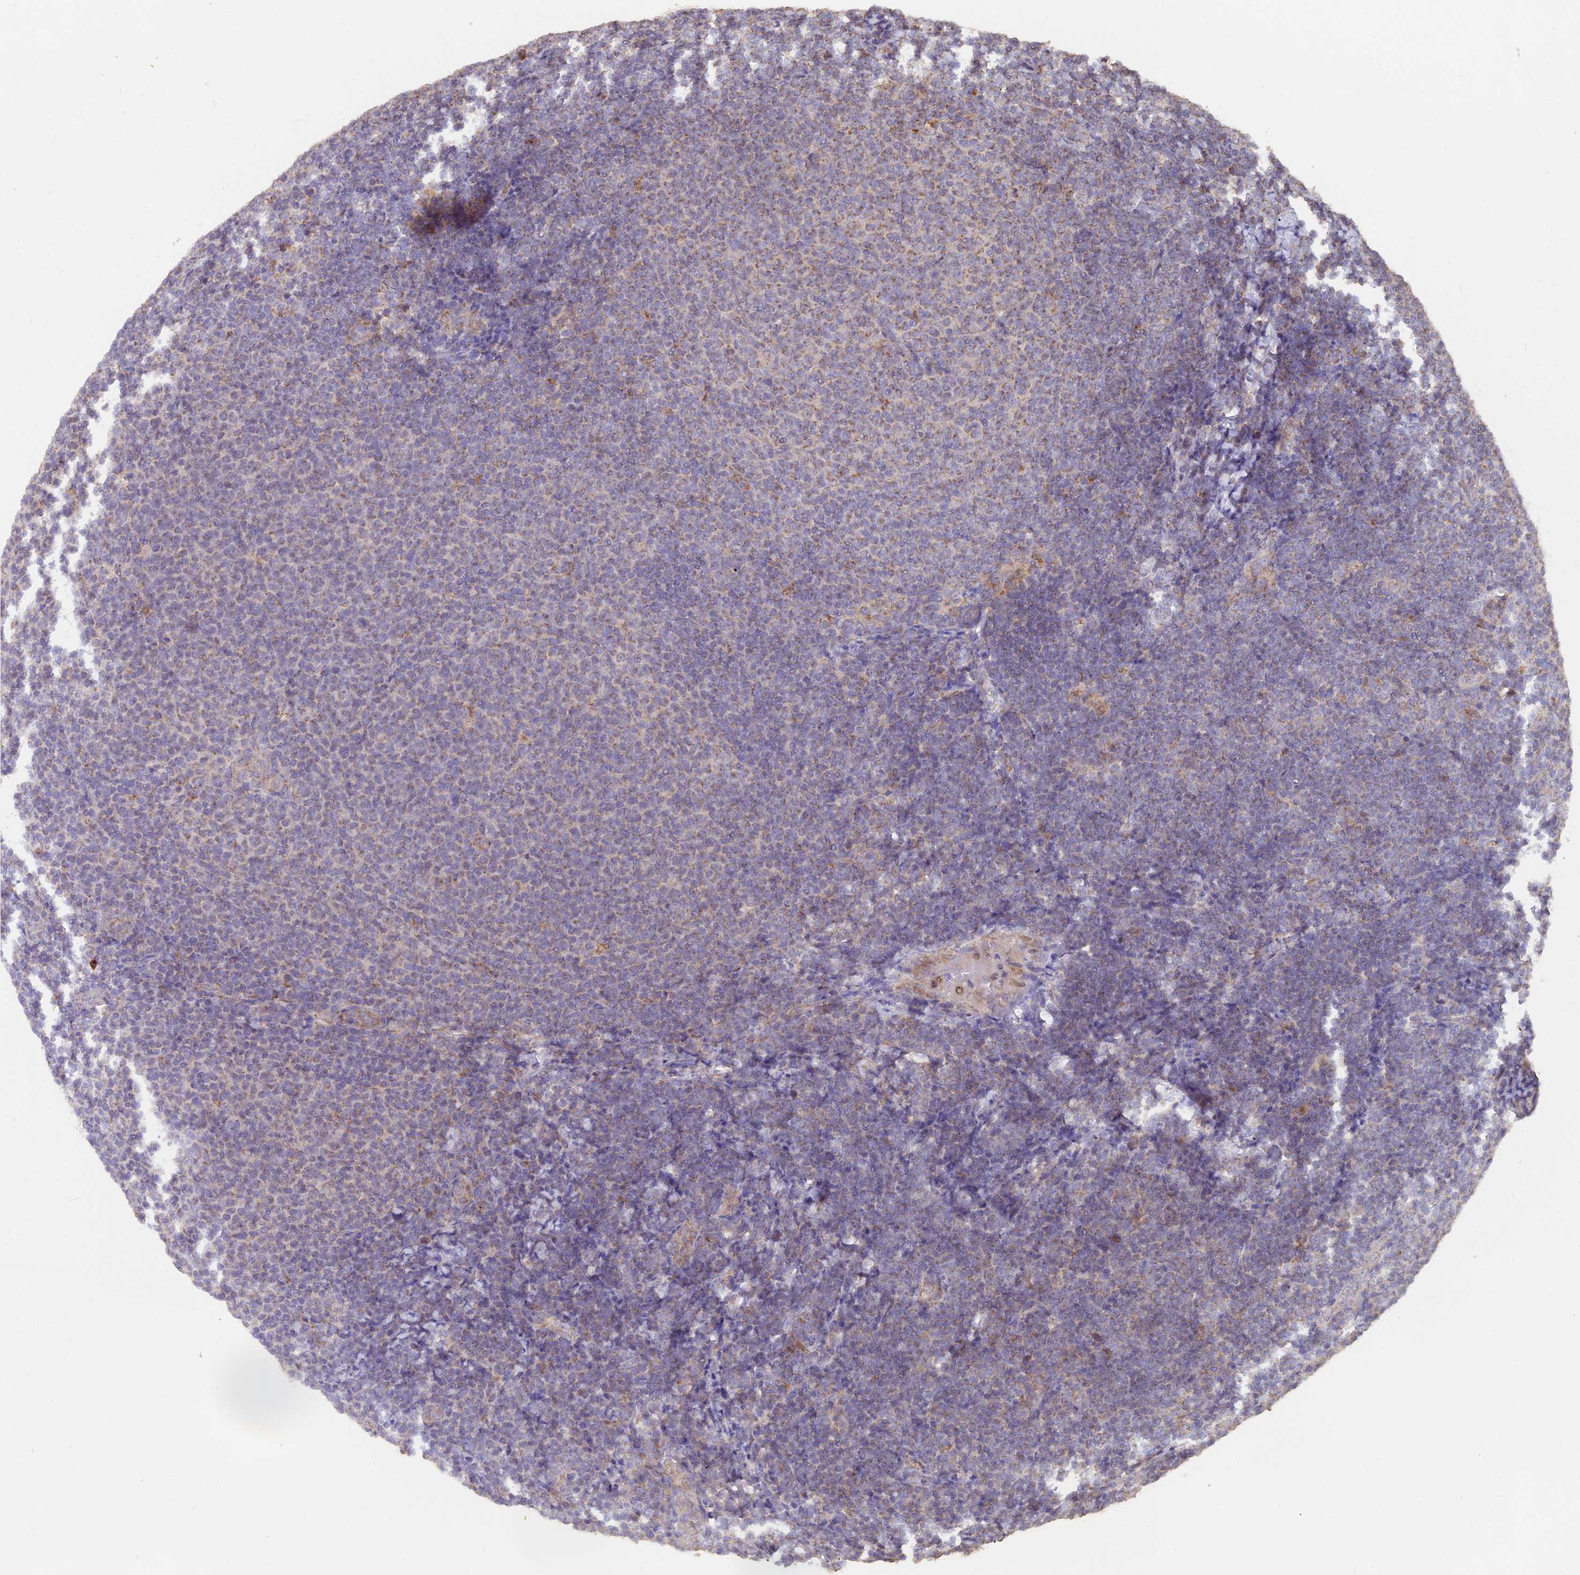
{"staining": {"intensity": "moderate", "quantity": "<25%", "location": "cytoplasmic/membranous"}, "tissue": "lymphoma", "cell_type": "Tumor cells", "image_type": "cancer", "snomed": [{"axis": "morphology", "description": "Malignant lymphoma, non-Hodgkin's type, Low grade"}, {"axis": "topography", "description": "Lymph node"}], "caption": "Malignant lymphoma, non-Hodgkin's type (low-grade) tissue exhibits moderate cytoplasmic/membranous positivity in about <25% of tumor cells, visualized by immunohistochemistry. Using DAB (3,3'-diaminobenzidine) (brown) and hematoxylin (blue) stains, captured at high magnification using brightfield microscopy.", "gene": "IFT22", "patient": {"sex": "male", "age": 66}}